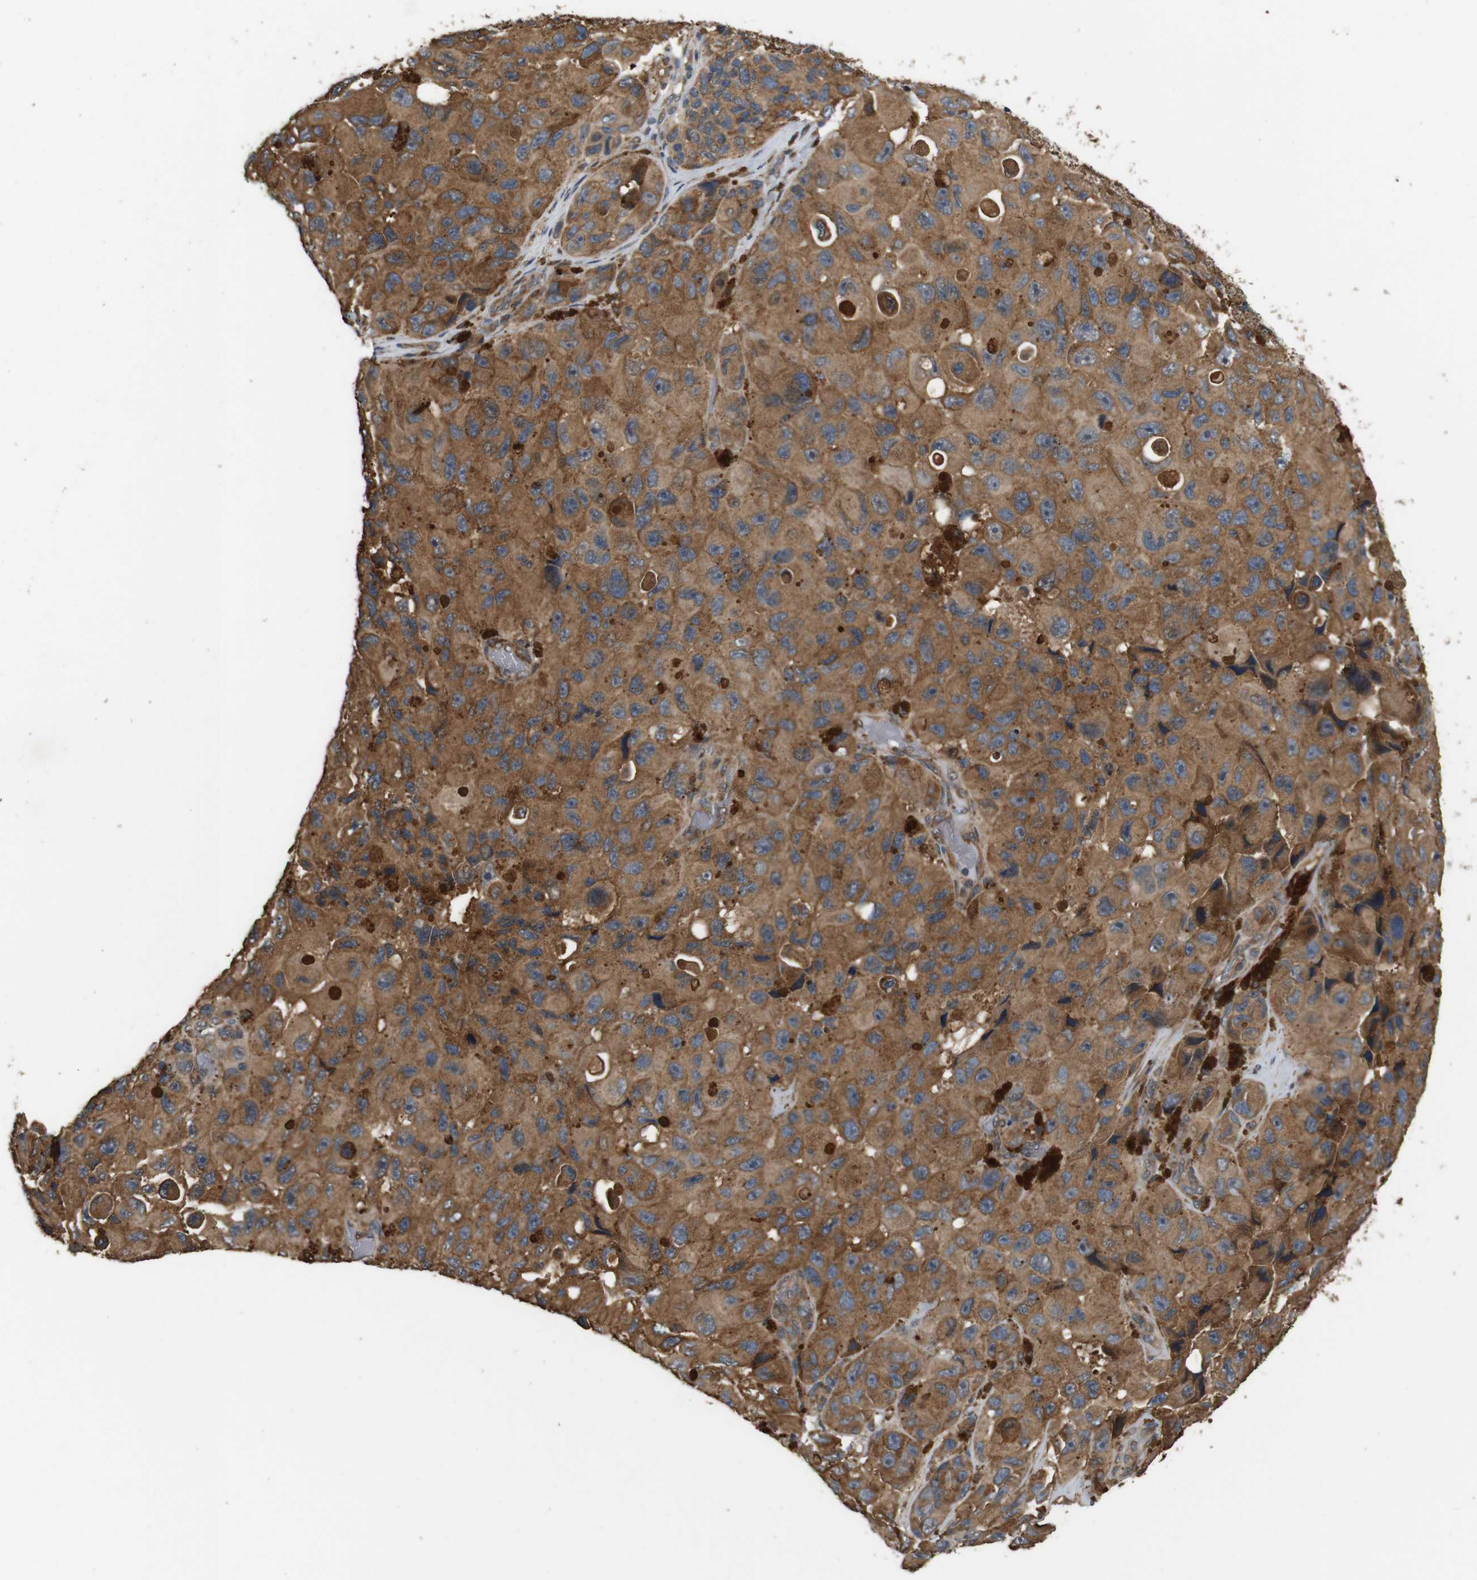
{"staining": {"intensity": "moderate", "quantity": ">75%", "location": "cytoplasmic/membranous"}, "tissue": "melanoma", "cell_type": "Tumor cells", "image_type": "cancer", "snomed": [{"axis": "morphology", "description": "Malignant melanoma, NOS"}, {"axis": "topography", "description": "Skin"}], "caption": "DAB (3,3'-diaminobenzidine) immunohistochemical staining of malignant melanoma demonstrates moderate cytoplasmic/membranous protein staining in approximately >75% of tumor cells.", "gene": "EPHB2", "patient": {"sex": "female", "age": 73}}